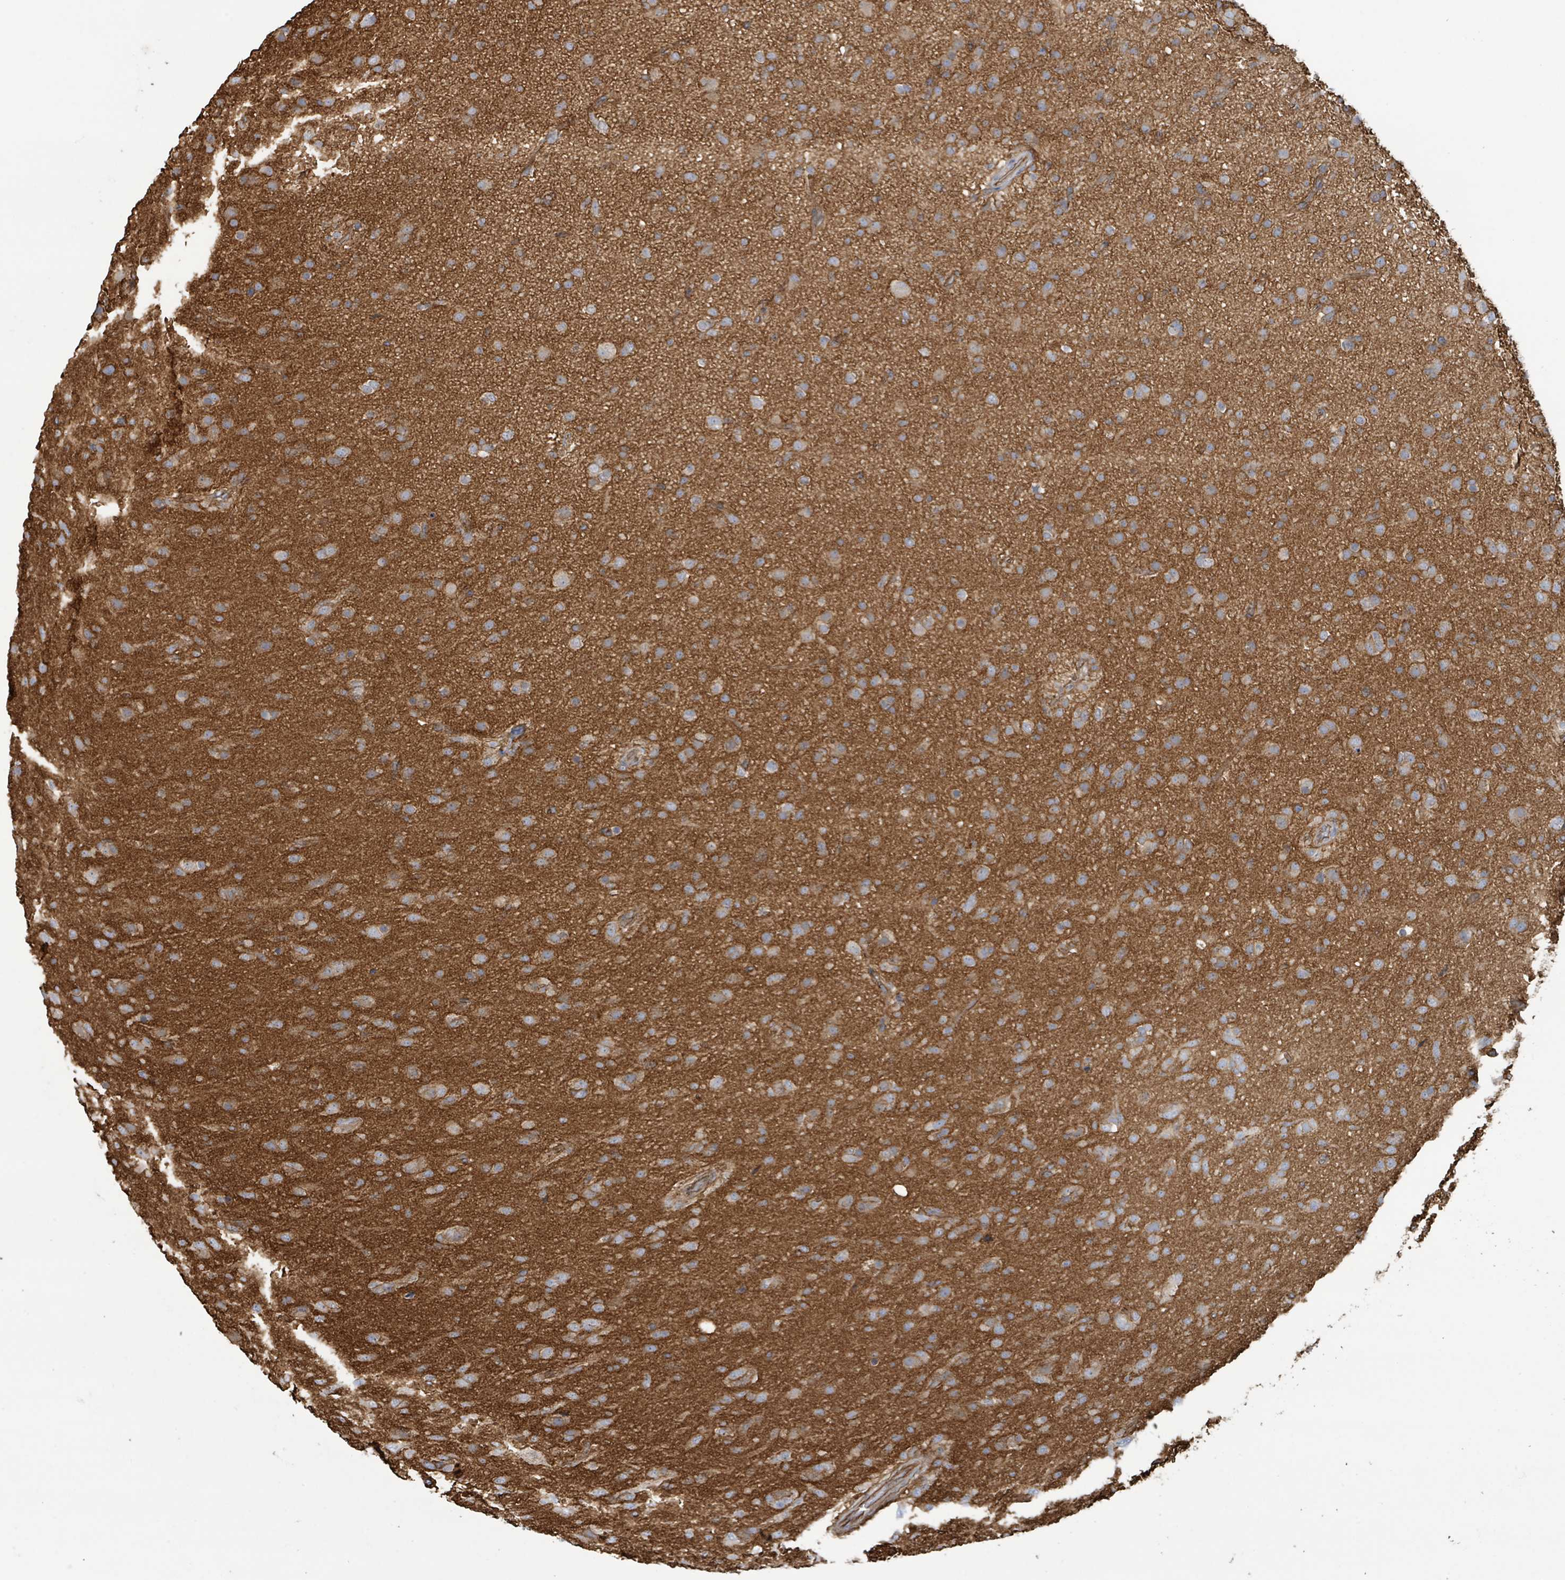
{"staining": {"intensity": "moderate", "quantity": ">75%", "location": "cytoplasmic/membranous"}, "tissue": "glioma", "cell_type": "Tumor cells", "image_type": "cancer", "snomed": [{"axis": "morphology", "description": "Glioma, malignant, Low grade"}, {"axis": "topography", "description": "Brain"}], "caption": "Tumor cells display moderate cytoplasmic/membranous staining in approximately >75% of cells in glioma.", "gene": "LDOC1", "patient": {"sex": "male", "age": 65}}